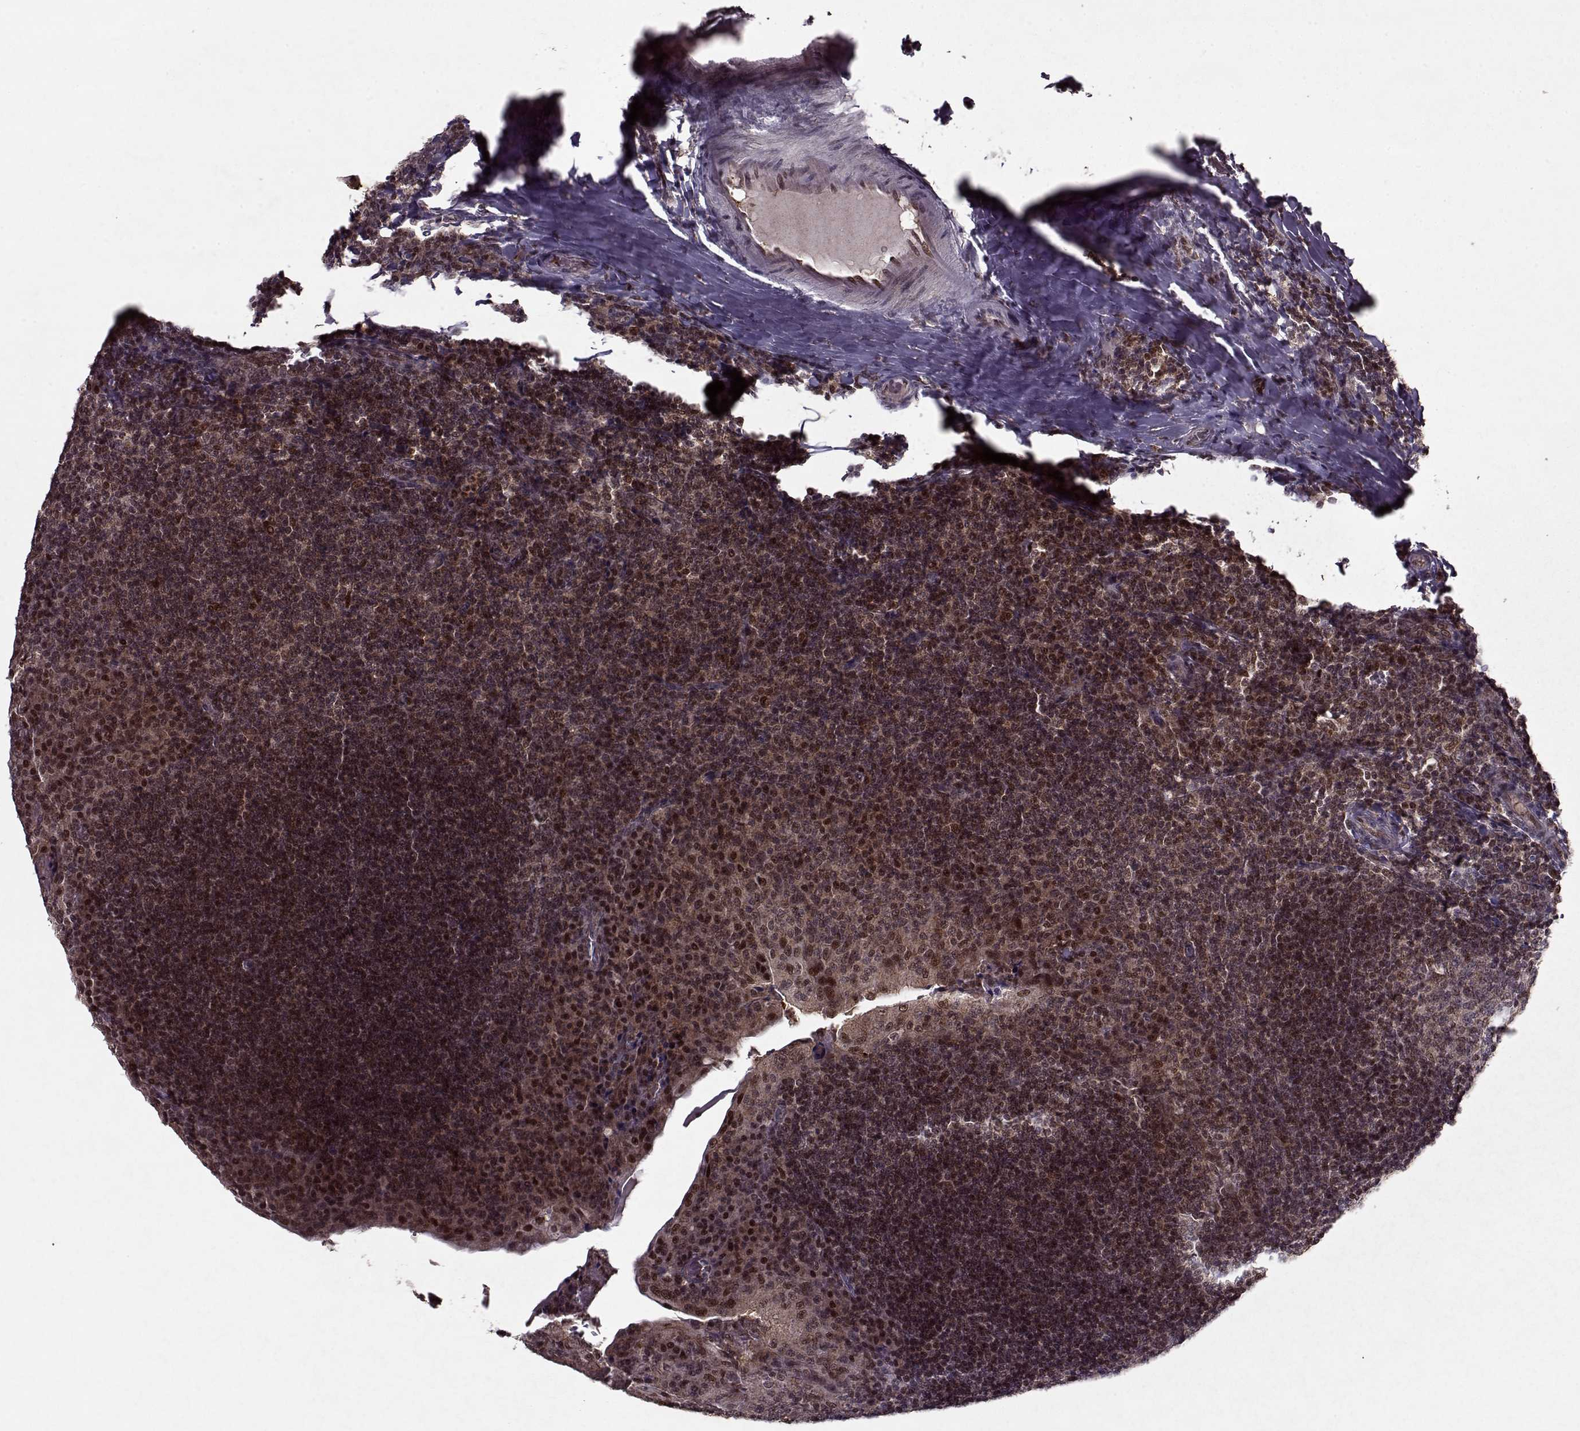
{"staining": {"intensity": "moderate", "quantity": "<25%", "location": "nuclear"}, "tissue": "tonsil", "cell_type": "Germinal center cells", "image_type": "normal", "snomed": [{"axis": "morphology", "description": "Normal tissue, NOS"}, {"axis": "topography", "description": "Tonsil"}], "caption": "DAB immunohistochemical staining of benign human tonsil demonstrates moderate nuclear protein expression in about <25% of germinal center cells. (DAB (3,3'-diaminobenzidine) IHC, brown staining for protein, blue staining for nuclei).", "gene": "PSMA7", "patient": {"sex": "male", "age": 17}}